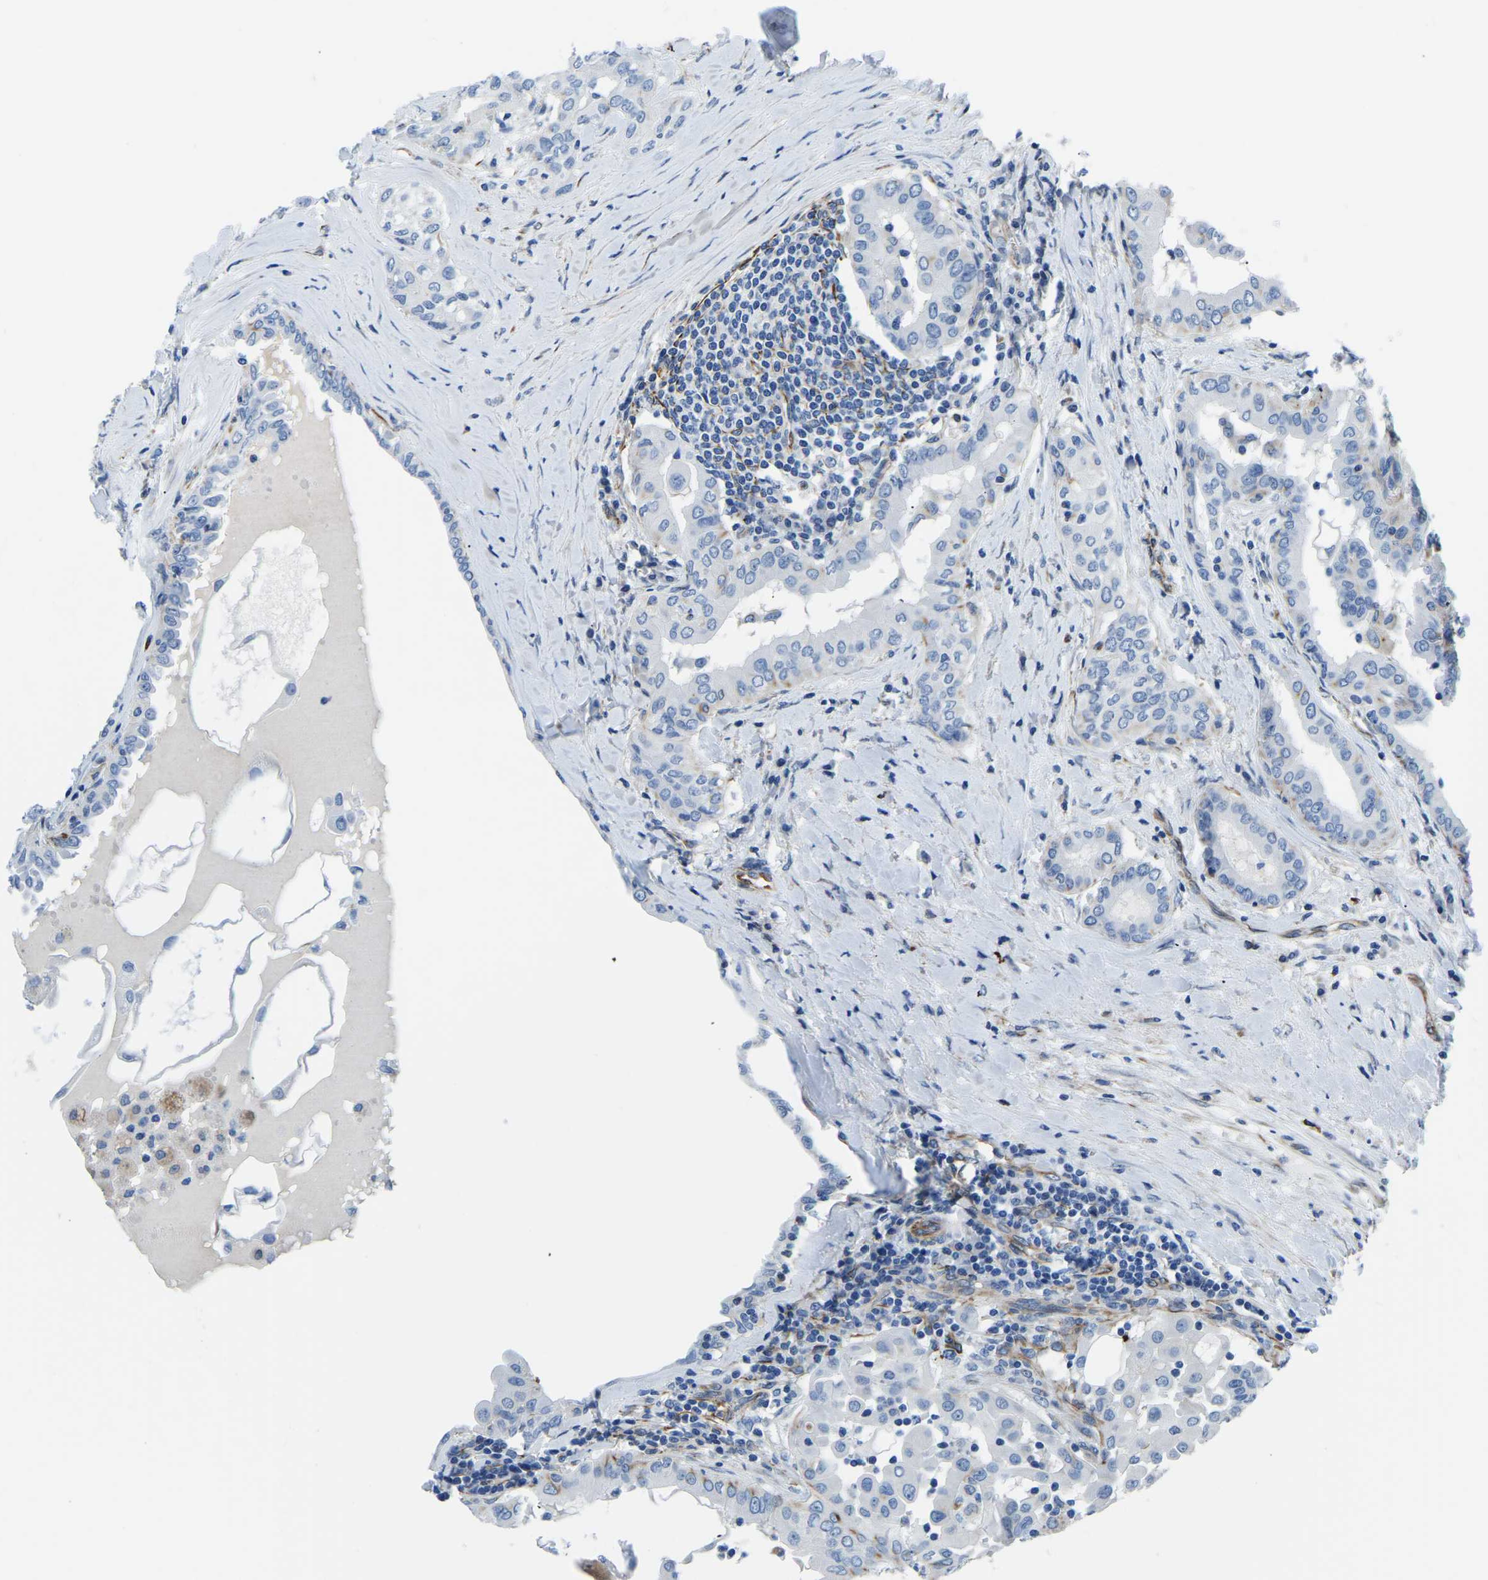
{"staining": {"intensity": "negative", "quantity": "none", "location": "none"}, "tissue": "thyroid cancer", "cell_type": "Tumor cells", "image_type": "cancer", "snomed": [{"axis": "morphology", "description": "Papillary adenocarcinoma, NOS"}, {"axis": "topography", "description": "Thyroid gland"}], "caption": "Tumor cells are negative for protein expression in human thyroid papillary adenocarcinoma. (DAB immunohistochemistry (IHC) with hematoxylin counter stain).", "gene": "MS4A3", "patient": {"sex": "male", "age": 33}}